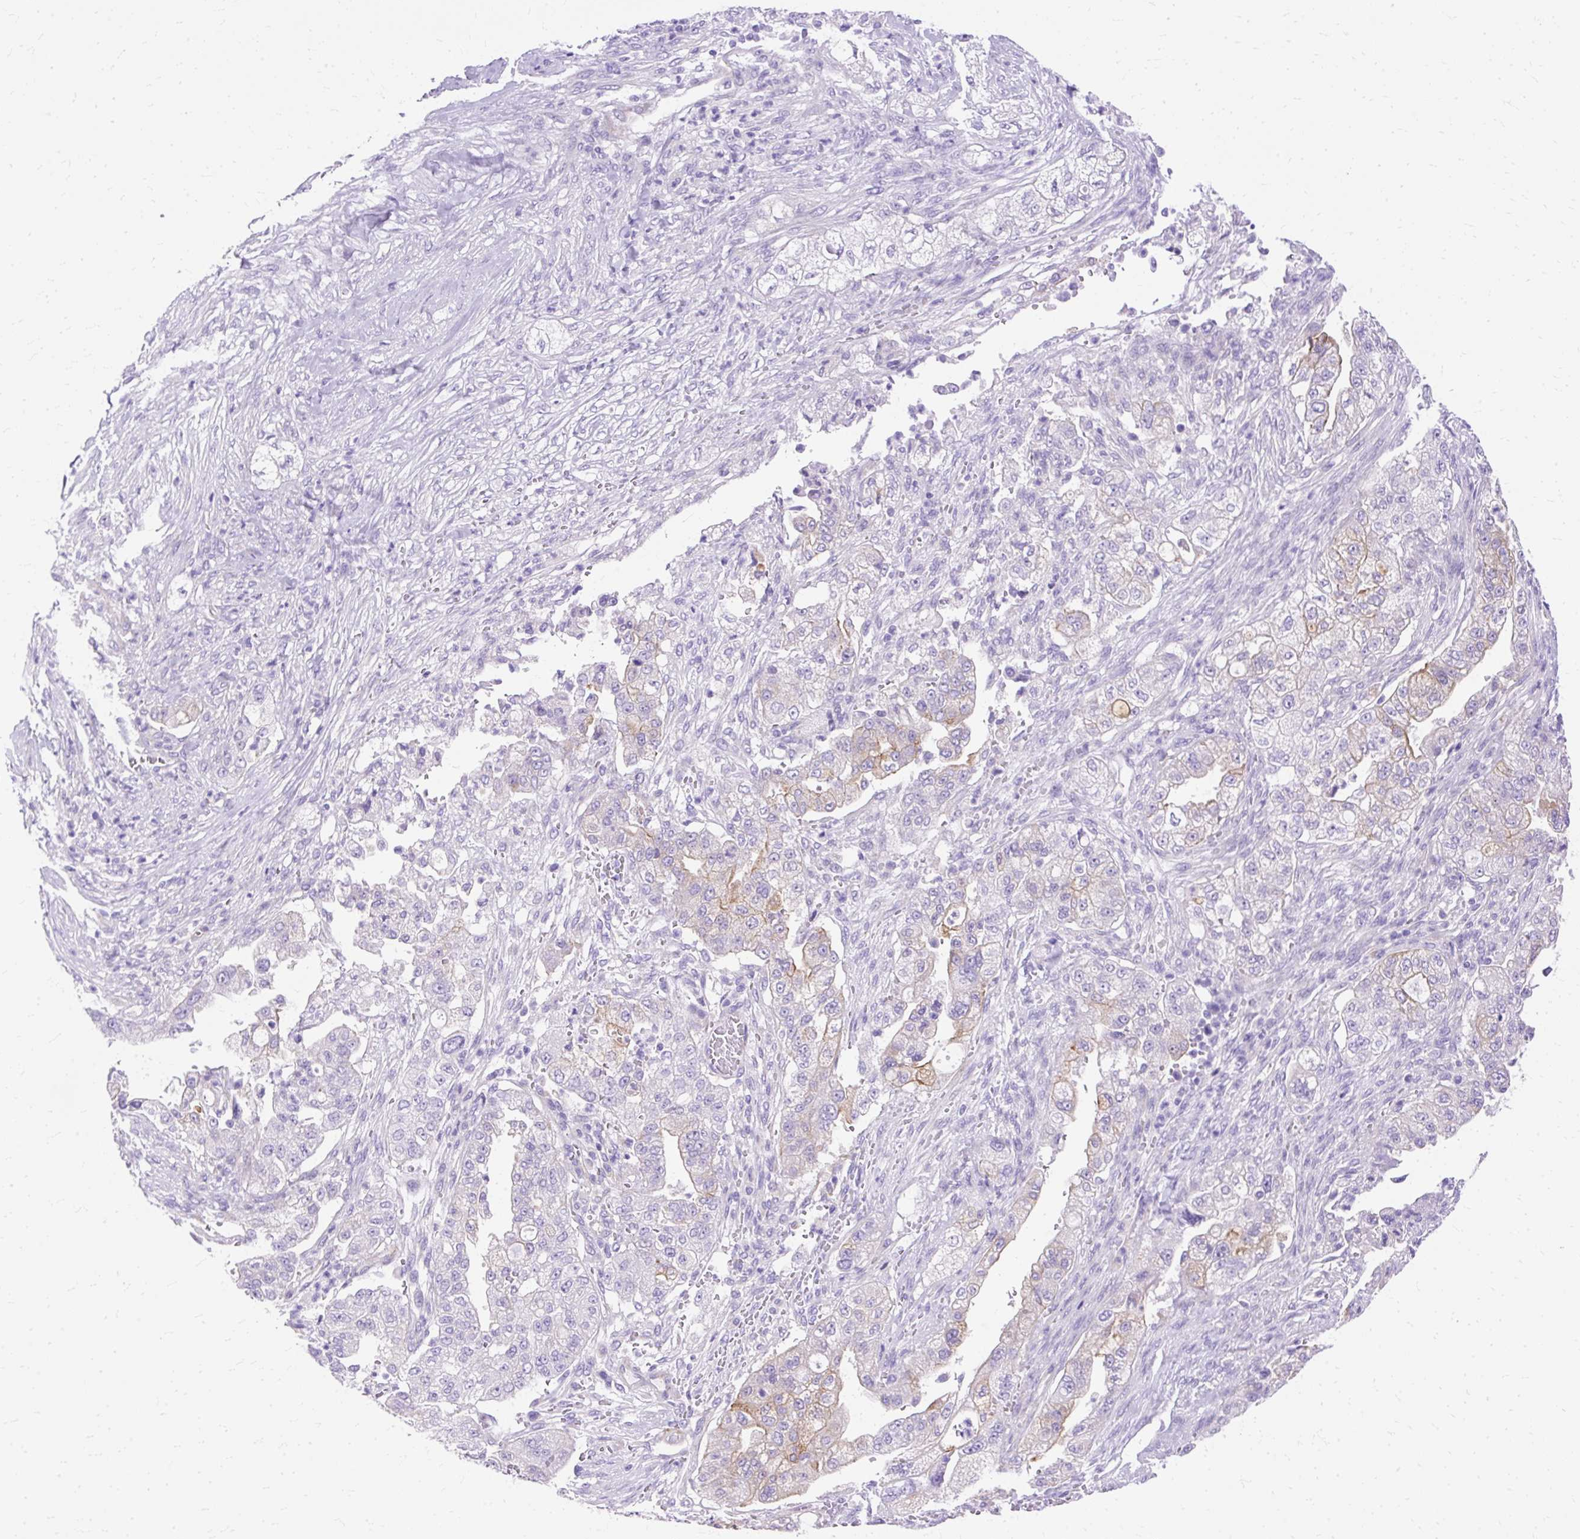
{"staining": {"intensity": "weak", "quantity": "<25%", "location": "cytoplasmic/membranous"}, "tissue": "pancreatic cancer", "cell_type": "Tumor cells", "image_type": "cancer", "snomed": [{"axis": "morphology", "description": "Adenocarcinoma, NOS"}, {"axis": "topography", "description": "Pancreas"}], "caption": "The micrograph exhibits no staining of tumor cells in pancreatic adenocarcinoma.", "gene": "MYO6", "patient": {"sex": "female", "age": 78}}